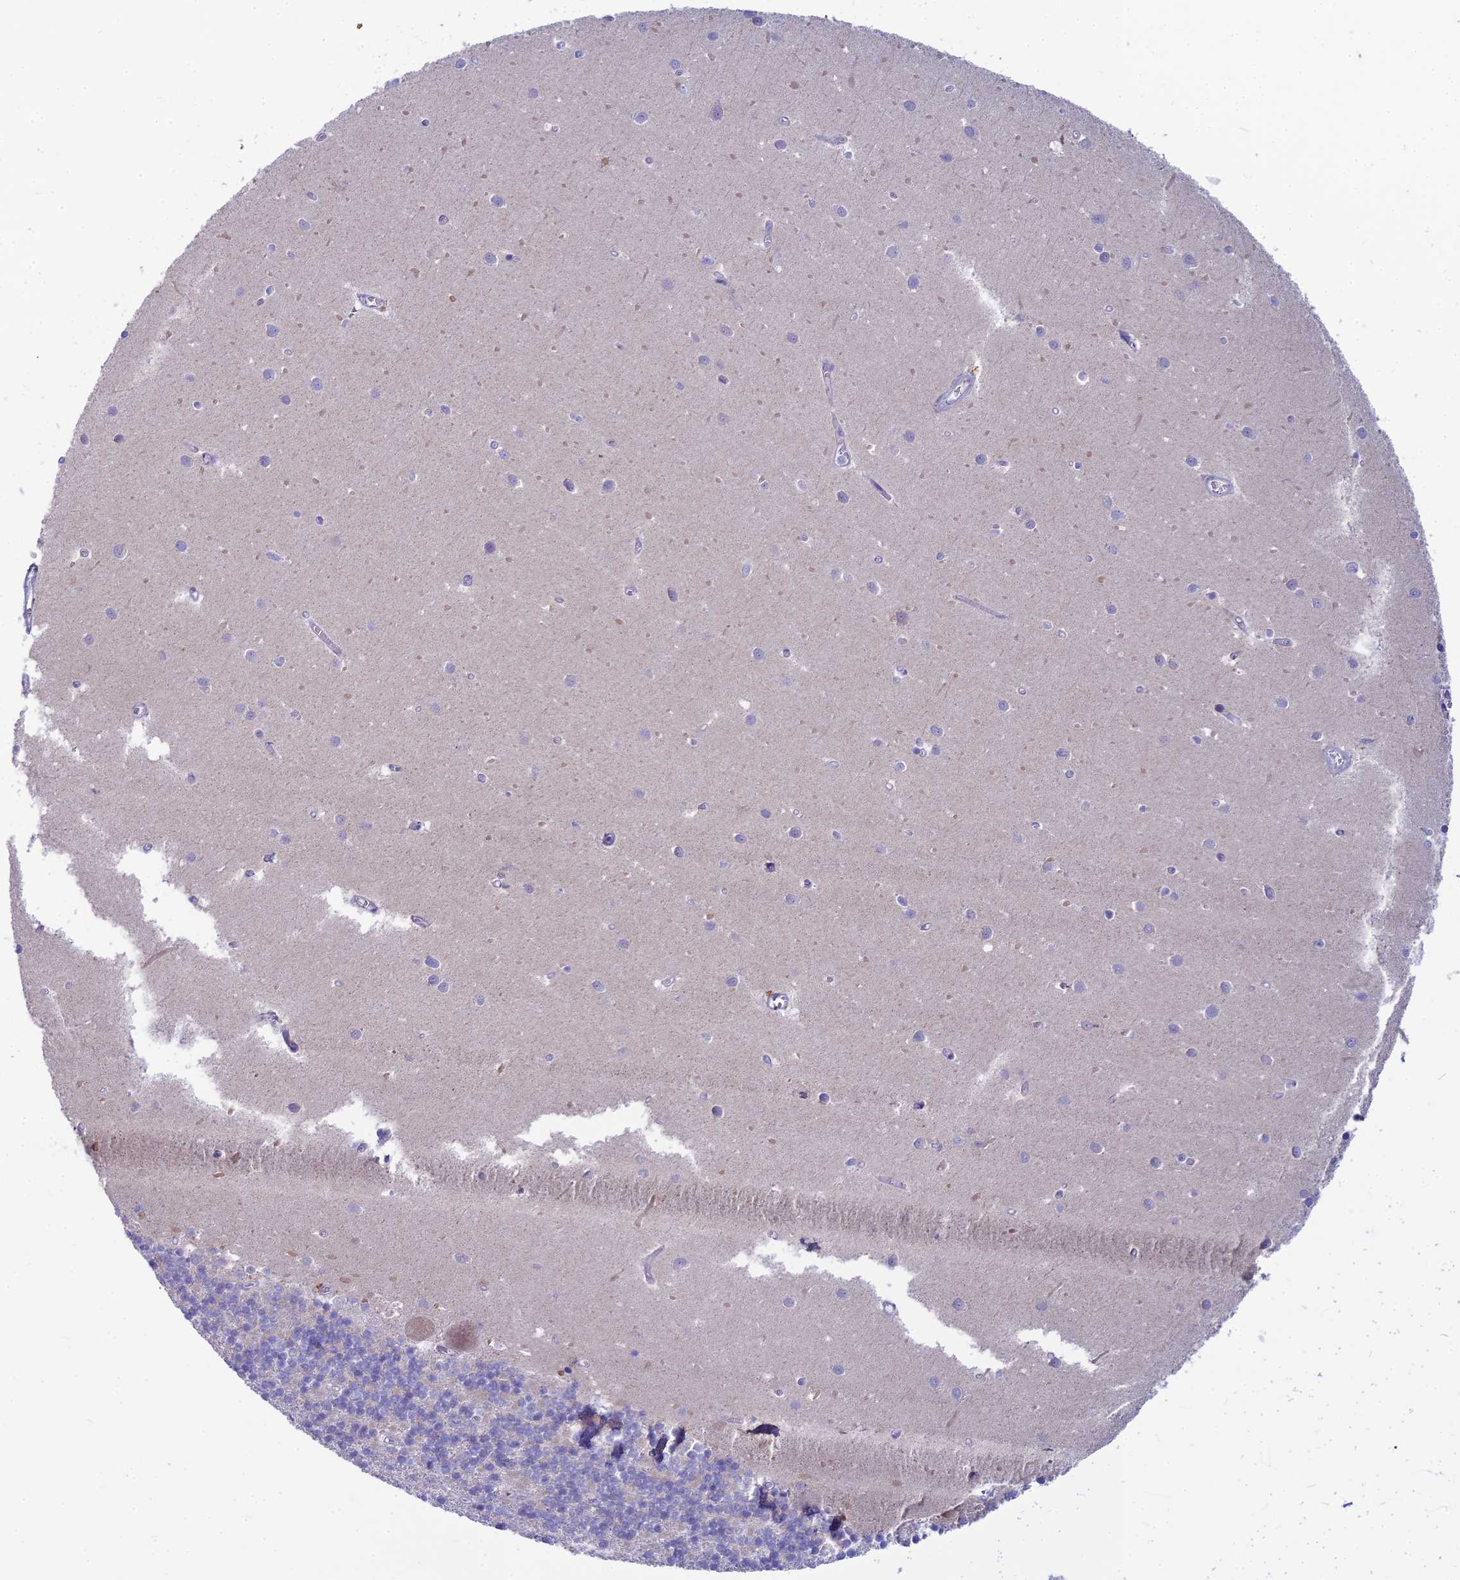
{"staining": {"intensity": "negative", "quantity": "none", "location": "none"}, "tissue": "cerebellum", "cell_type": "Cells in granular layer", "image_type": "normal", "snomed": [{"axis": "morphology", "description": "Normal tissue, NOS"}, {"axis": "topography", "description": "Cerebellum"}], "caption": "The micrograph demonstrates no significant staining in cells in granular layer of cerebellum.", "gene": "ENSG00000285920", "patient": {"sex": "male", "age": 54}}